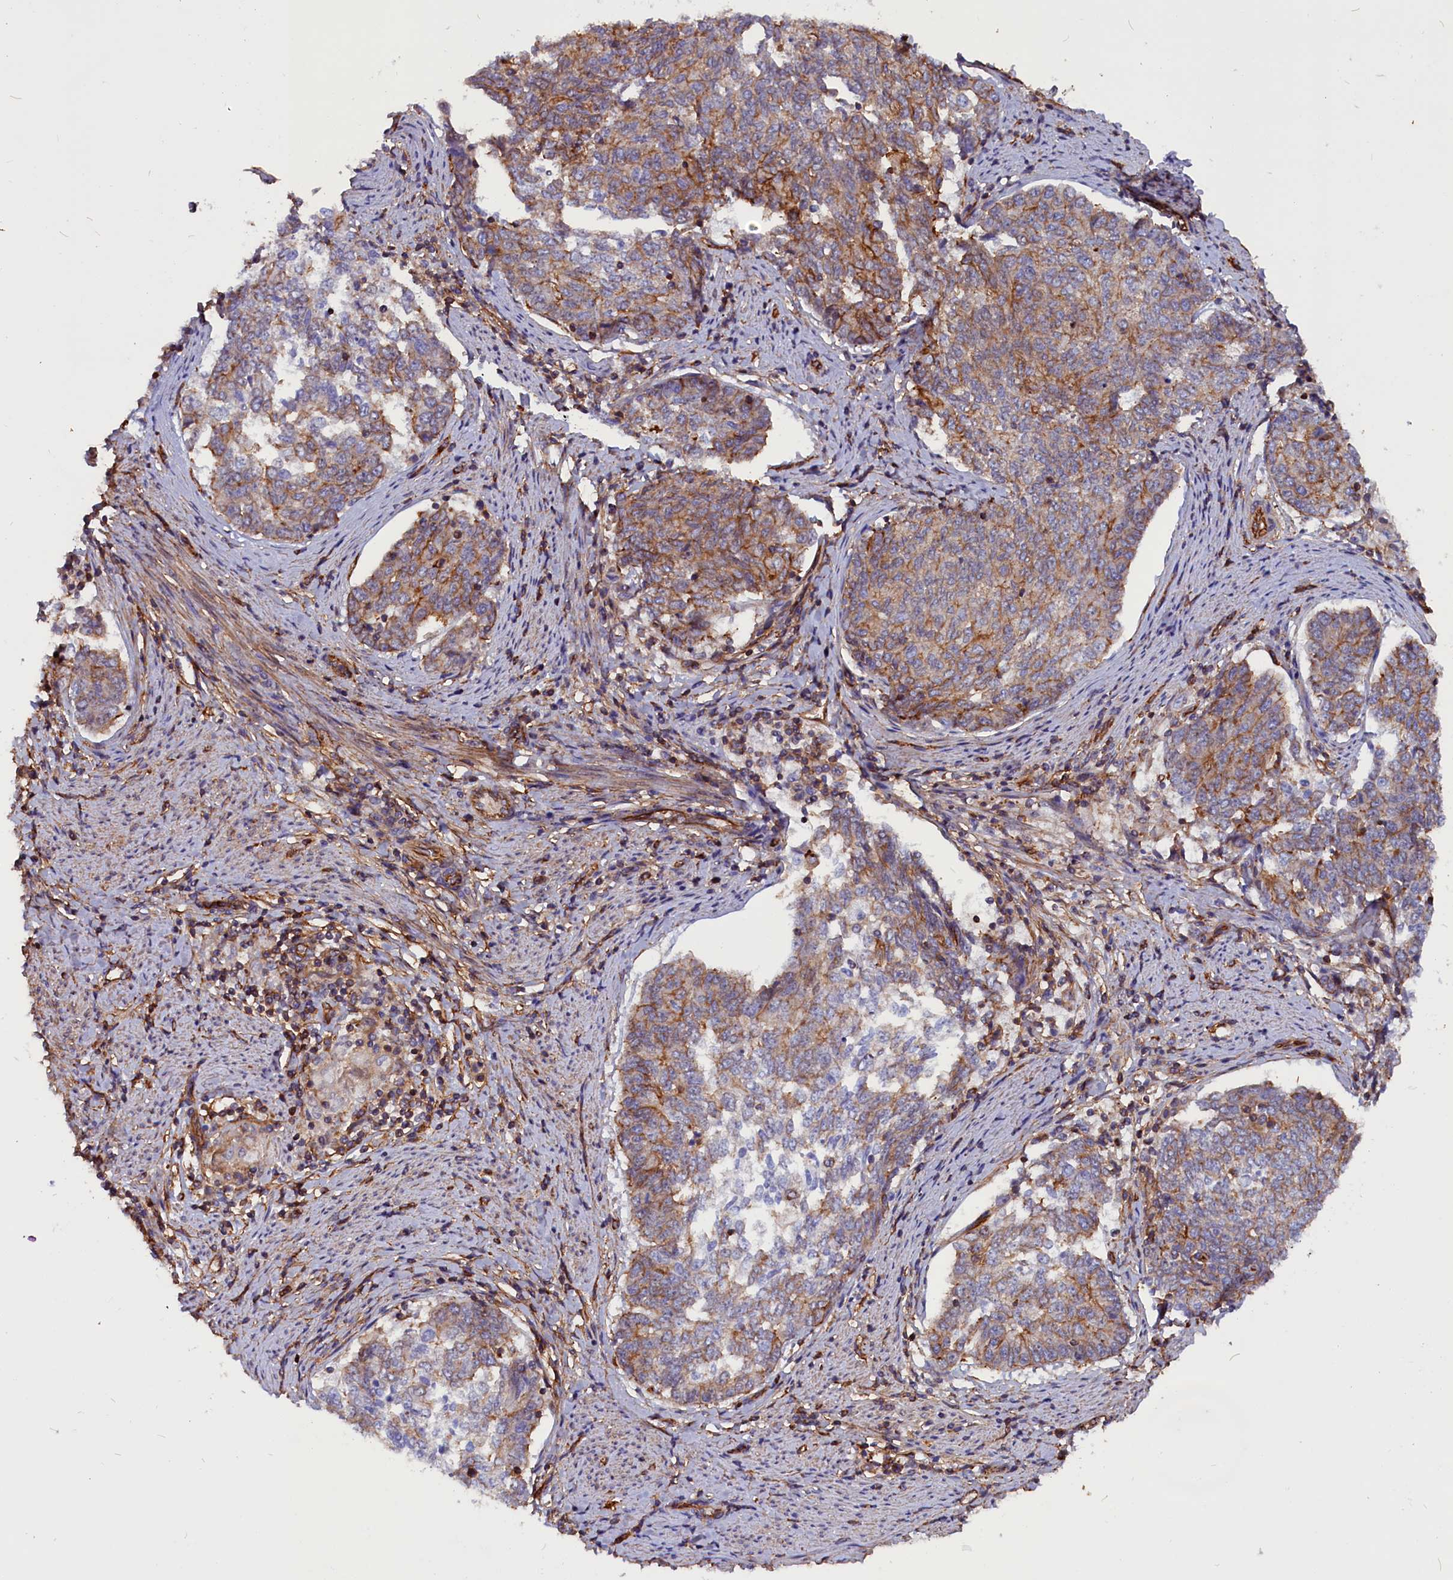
{"staining": {"intensity": "moderate", "quantity": "25%-75%", "location": "cytoplasmic/membranous"}, "tissue": "endometrial cancer", "cell_type": "Tumor cells", "image_type": "cancer", "snomed": [{"axis": "morphology", "description": "Adenocarcinoma, NOS"}, {"axis": "topography", "description": "Endometrium"}], "caption": "About 25%-75% of tumor cells in endometrial cancer display moderate cytoplasmic/membranous protein staining as visualized by brown immunohistochemical staining.", "gene": "ZNF749", "patient": {"sex": "female", "age": 80}}